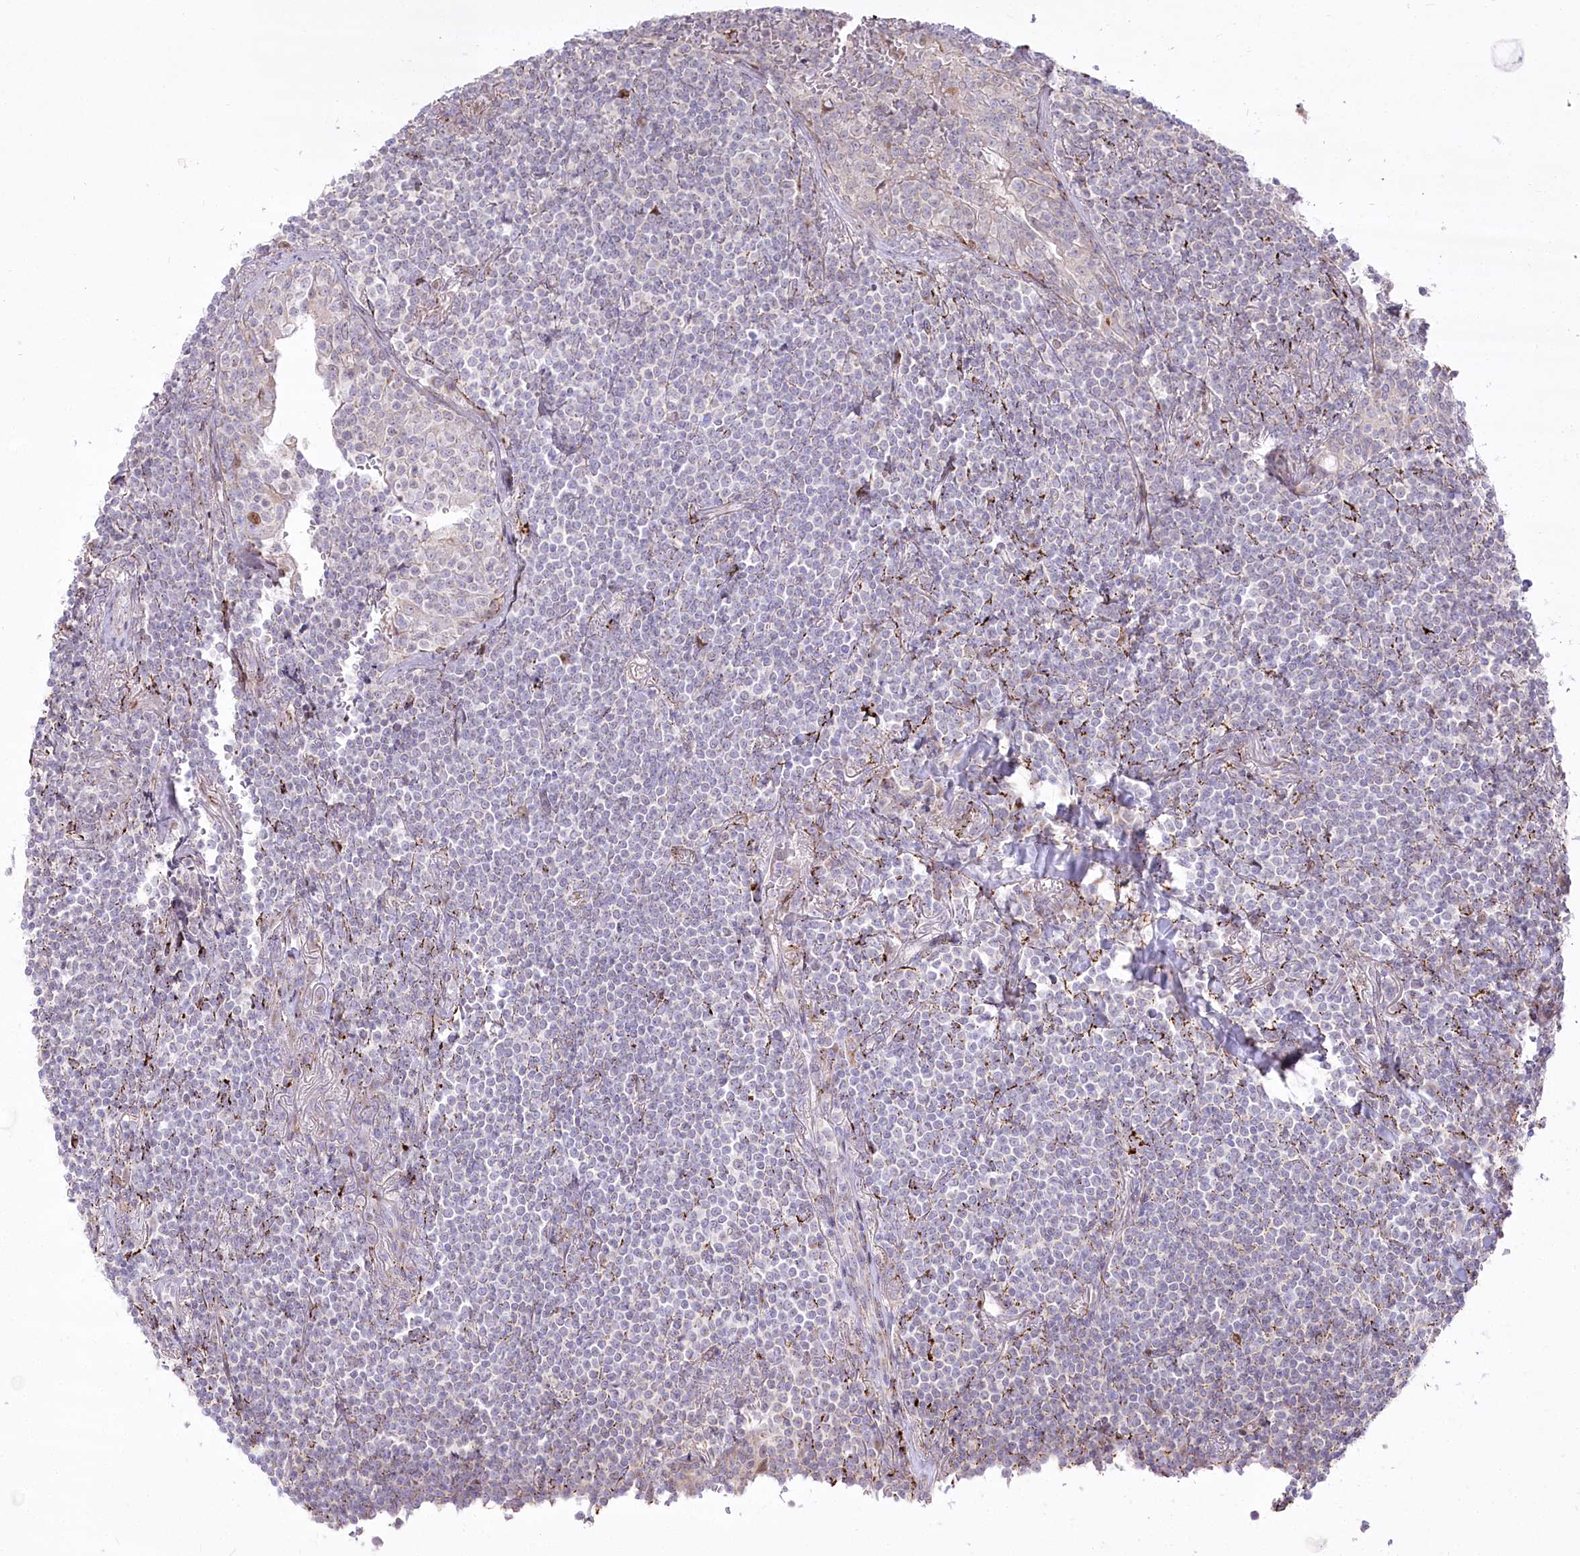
{"staining": {"intensity": "negative", "quantity": "none", "location": "none"}, "tissue": "lymphoma", "cell_type": "Tumor cells", "image_type": "cancer", "snomed": [{"axis": "morphology", "description": "Malignant lymphoma, non-Hodgkin's type, Low grade"}, {"axis": "topography", "description": "Lung"}], "caption": "This is a photomicrograph of immunohistochemistry (IHC) staining of malignant lymphoma, non-Hodgkin's type (low-grade), which shows no expression in tumor cells. (DAB (3,3'-diaminobenzidine) IHC visualized using brightfield microscopy, high magnification).", "gene": "CEP164", "patient": {"sex": "female", "age": 71}}